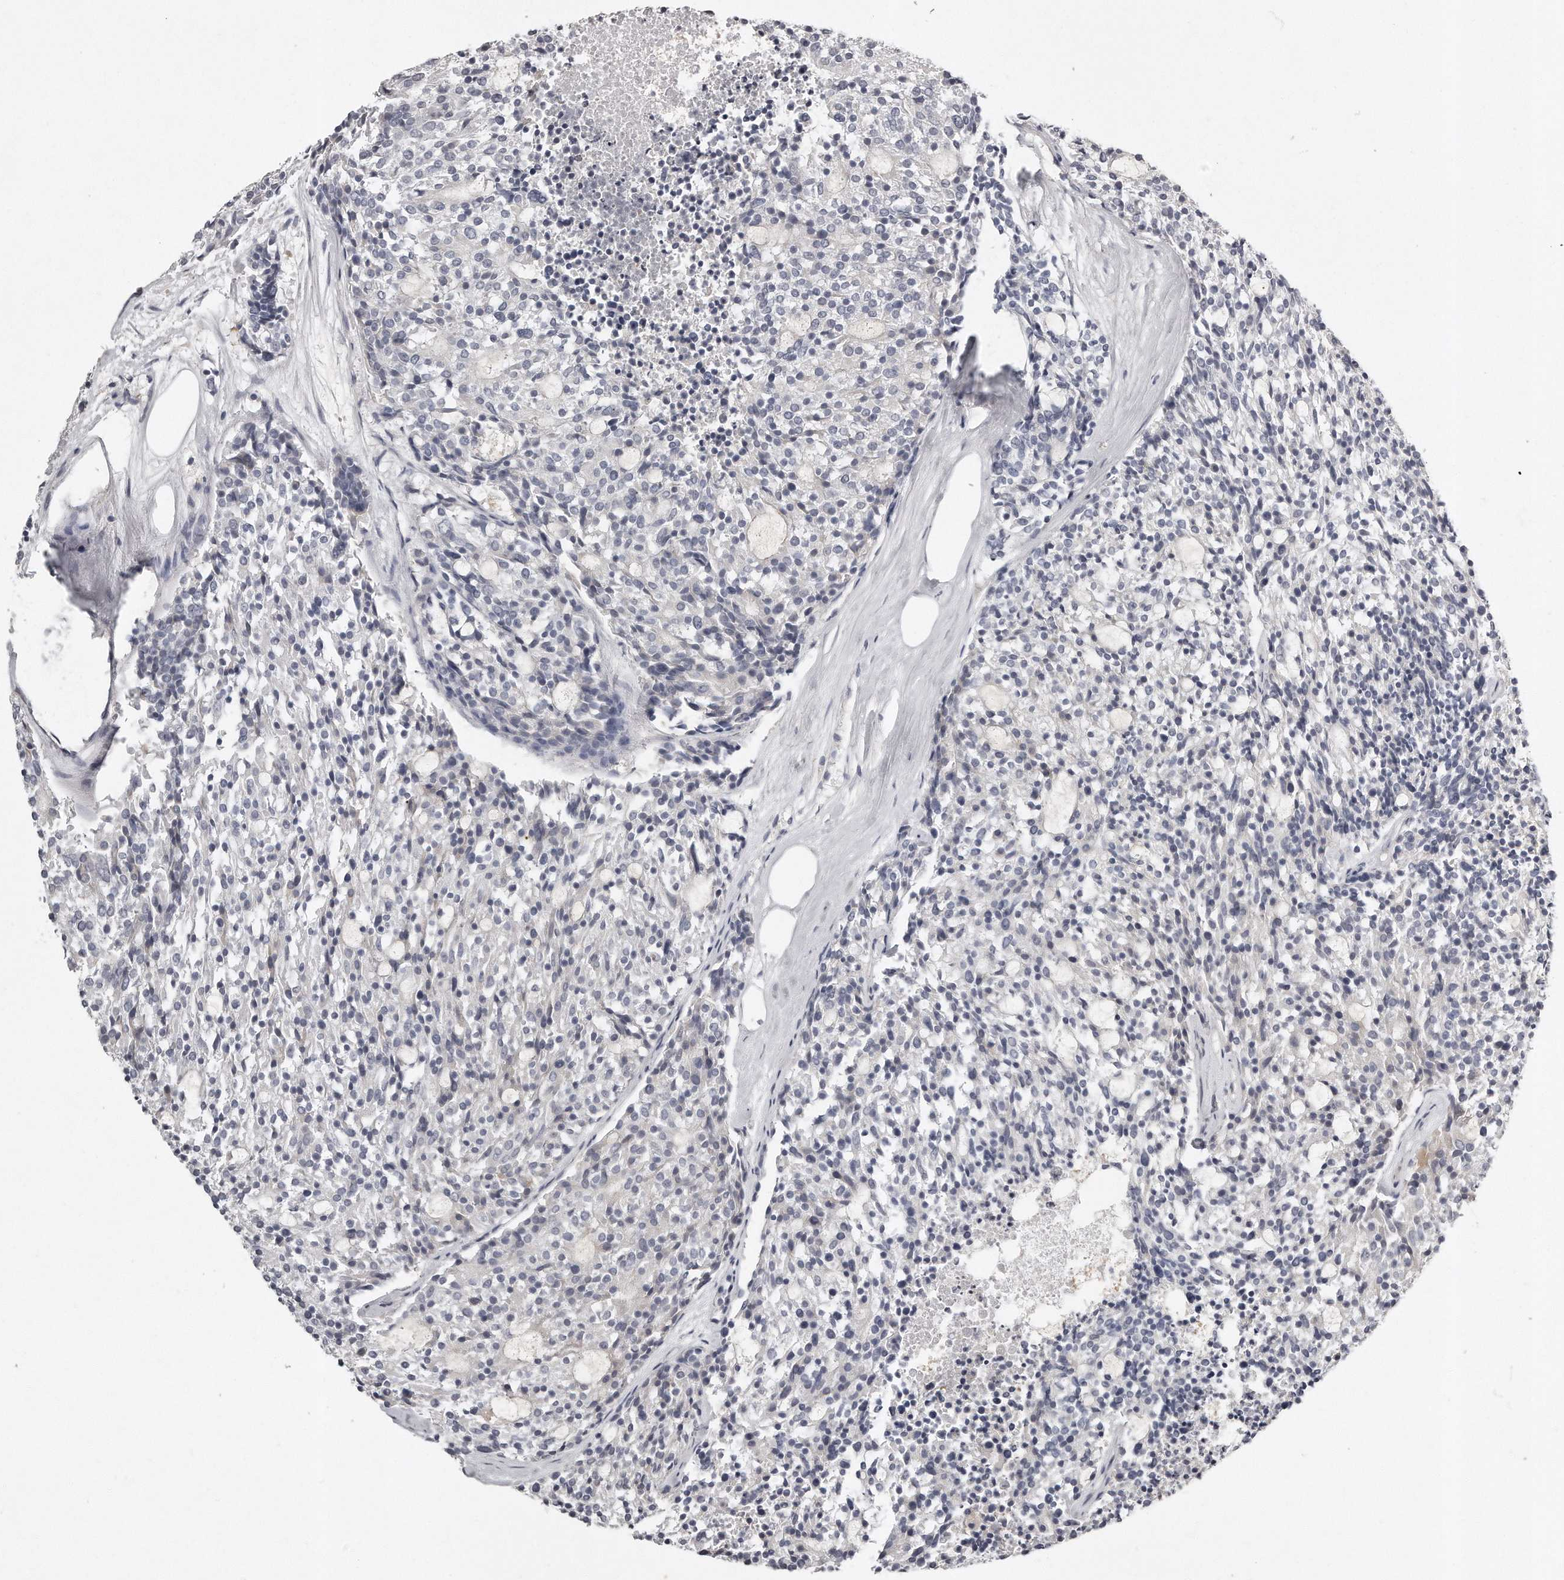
{"staining": {"intensity": "negative", "quantity": "none", "location": "none"}, "tissue": "carcinoid", "cell_type": "Tumor cells", "image_type": "cancer", "snomed": [{"axis": "morphology", "description": "Carcinoid, malignant, NOS"}, {"axis": "topography", "description": "Pancreas"}], "caption": "This image is of malignant carcinoid stained with immunohistochemistry (IHC) to label a protein in brown with the nuclei are counter-stained blue. There is no expression in tumor cells.", "gene": "GGCT", "patient": {"sex": "female", "age": 54}}